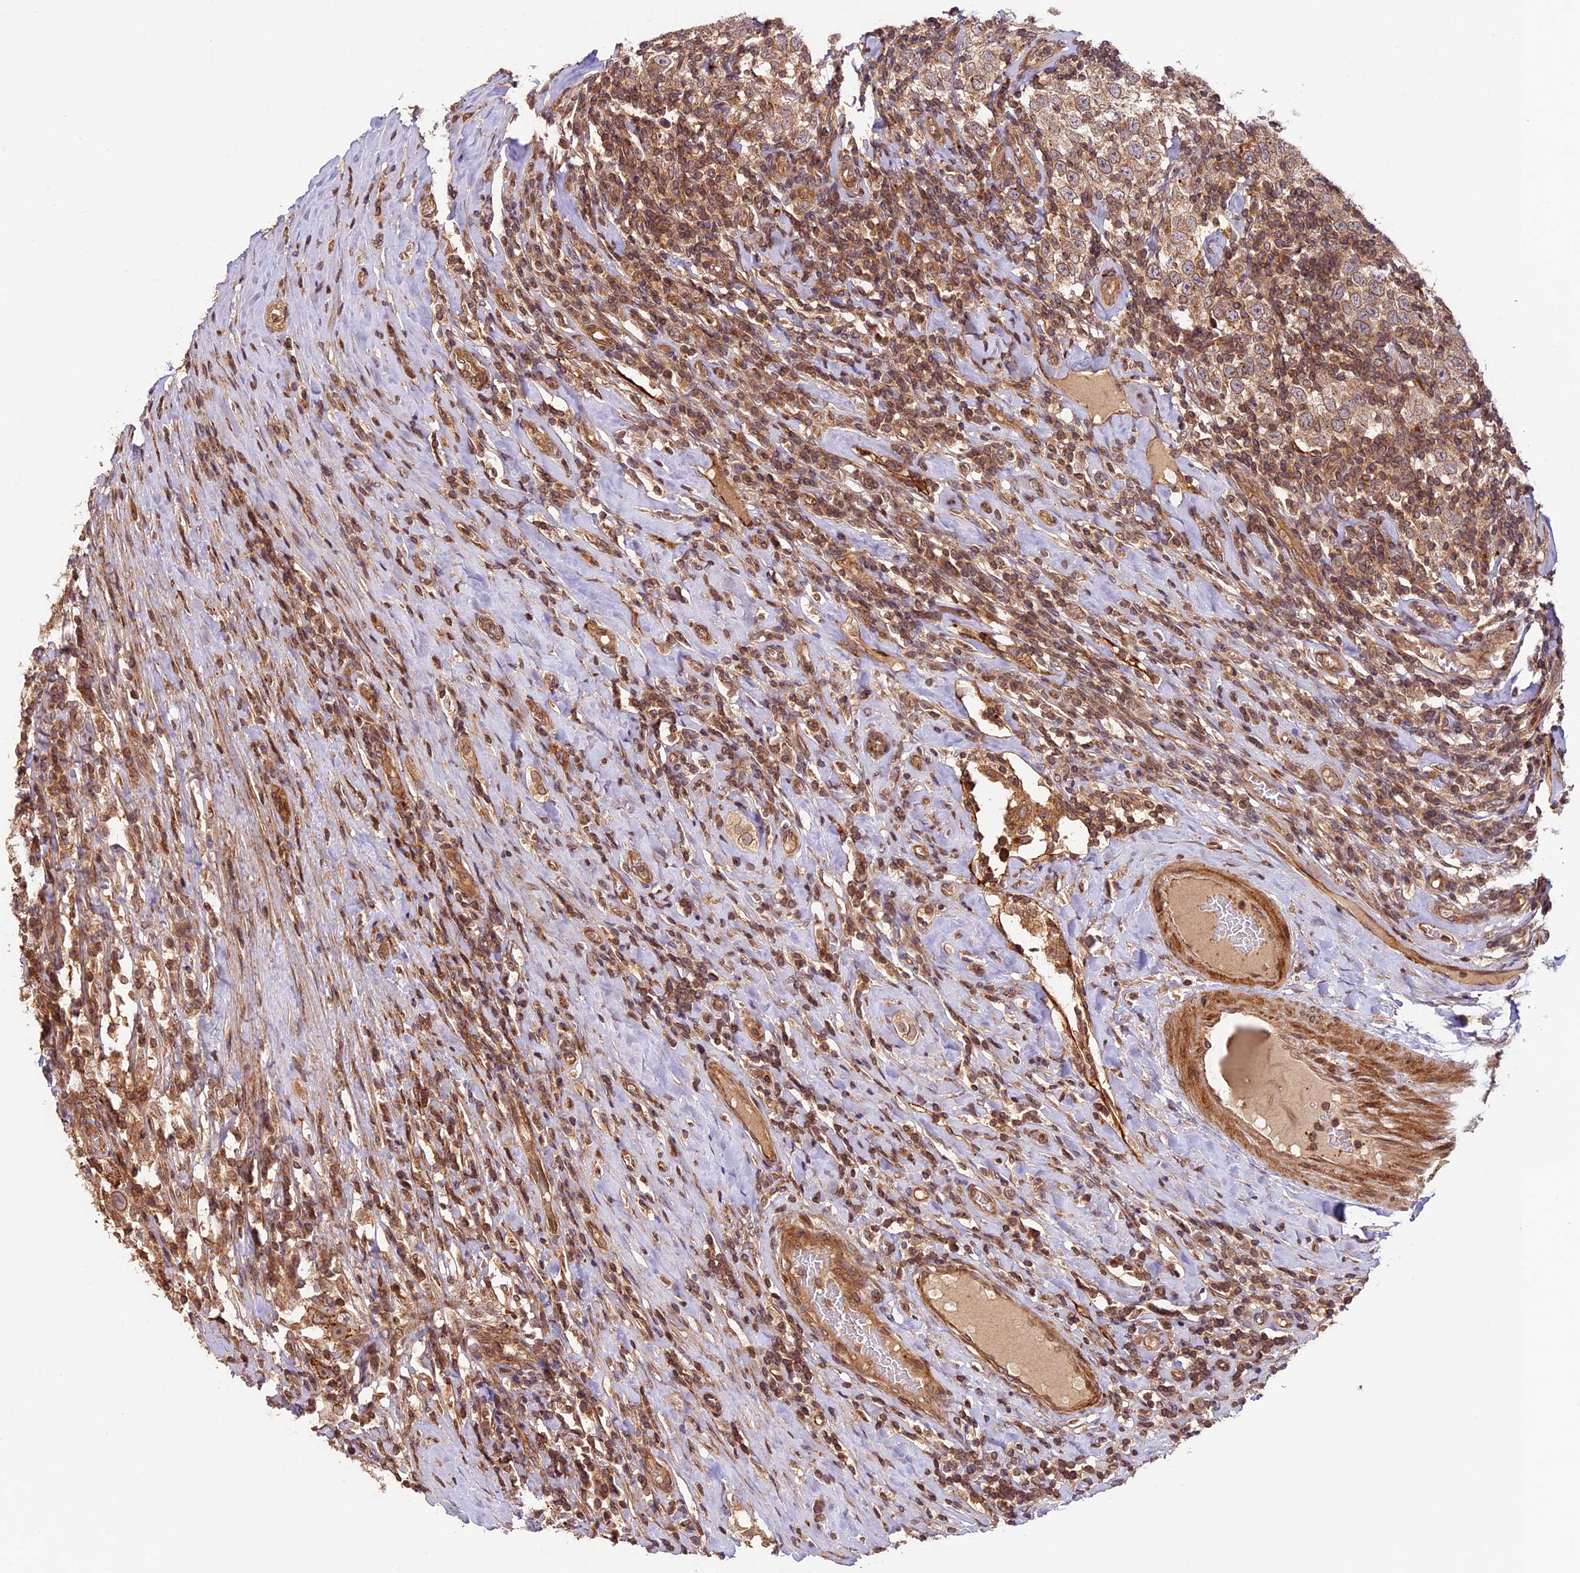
{"staining": {"intensity": "moderate", "quantity": ">75%", "location": "cytoplasmic/membranous,nuclear"}, "tissue": "testis cancer", "cell_type": "Tumor cells", "image_type": "cancer", "snomed": [{"axis": "morphology", "description": "Seminoma, NOS"}, {"axis": "topography", "description": "Testis"}], "caption": "Approximately >75% of tumor cells in human testis cancer reveal moderate cytoplasmic/membranous and nuclear protein staining as visualized by brown immunohistochemical staining.", "gene": "DGKH", "patient": {"sex": "male", "age": 41}}